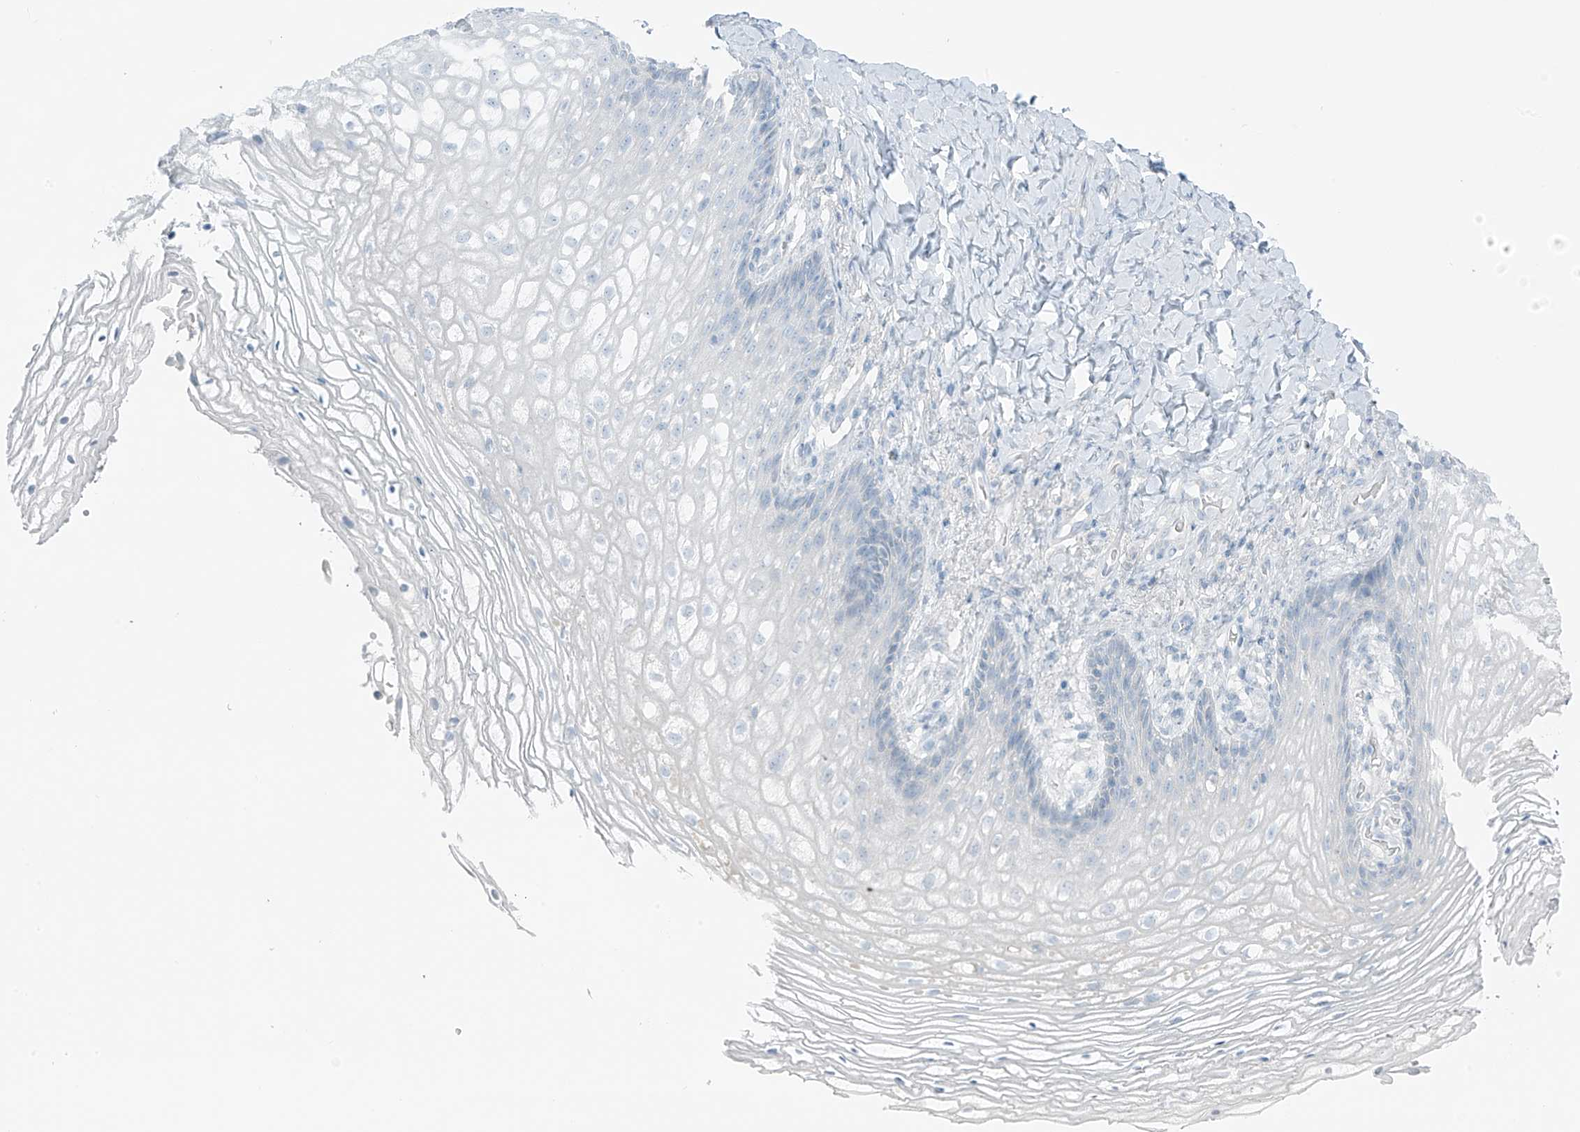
{"staining": {"intensity": "negative", "quantity": "none", "location": "none"}, "tissue": "vagina", "cell_type": "Squamous epithelial cells", "image_type": "normal", "snomed": [{"axis": "morphology", "description": "Normal tissue, NOS"}, {"axis": "topography", "description": "Vagina"}], "caption": "The image demonstrates no staining of squamous epithelial cells in normal vagina. The staining is performed using DAB (3,3'-diaminobenzidine) brown chromogen with nuclei counter-stained in using hematoxylin.", "gene": "SLC25A43", "patient": {"sex": "female", "age": 60}}